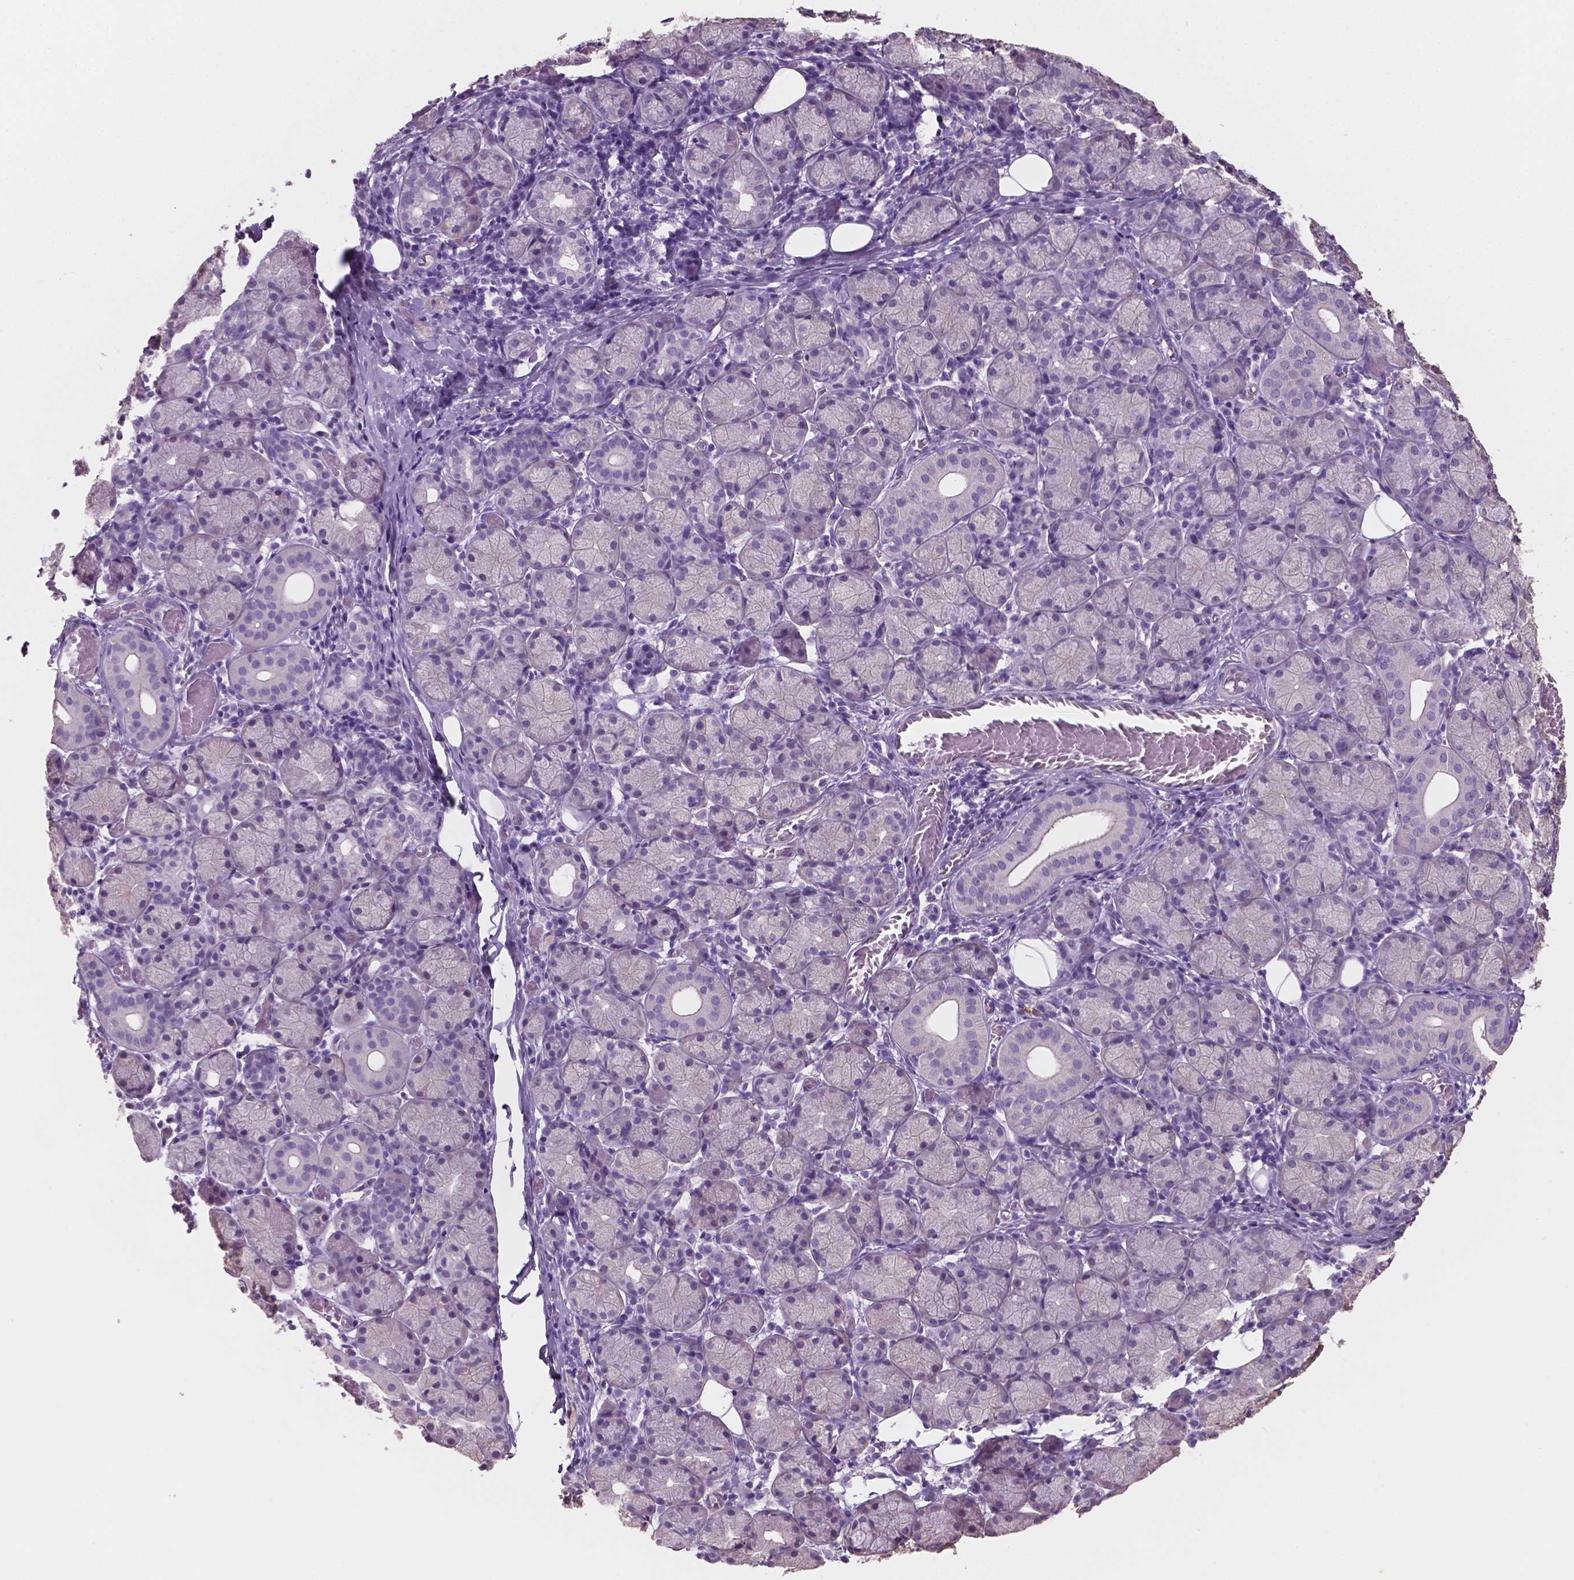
{"staining": {"intensity": "negative", "quantity": "none", "location": "none"}, "tissue": "salivary gland", "cell_type": "Glandular cells", "image_type": "normal", "snomed": [{"axis": "morphology", "description": "Normal tissue, NOS"}, {"axis": "topography", "description": "Salivary gland"}, {"axis": "topography", "description": "Peripheral nerve tissue"}], "caption": "Salivary gland stained for a protein using IHC displays no staining glandular cells.", "gene": "SBSN", "patient": {"sex": "female", "age": 24}}